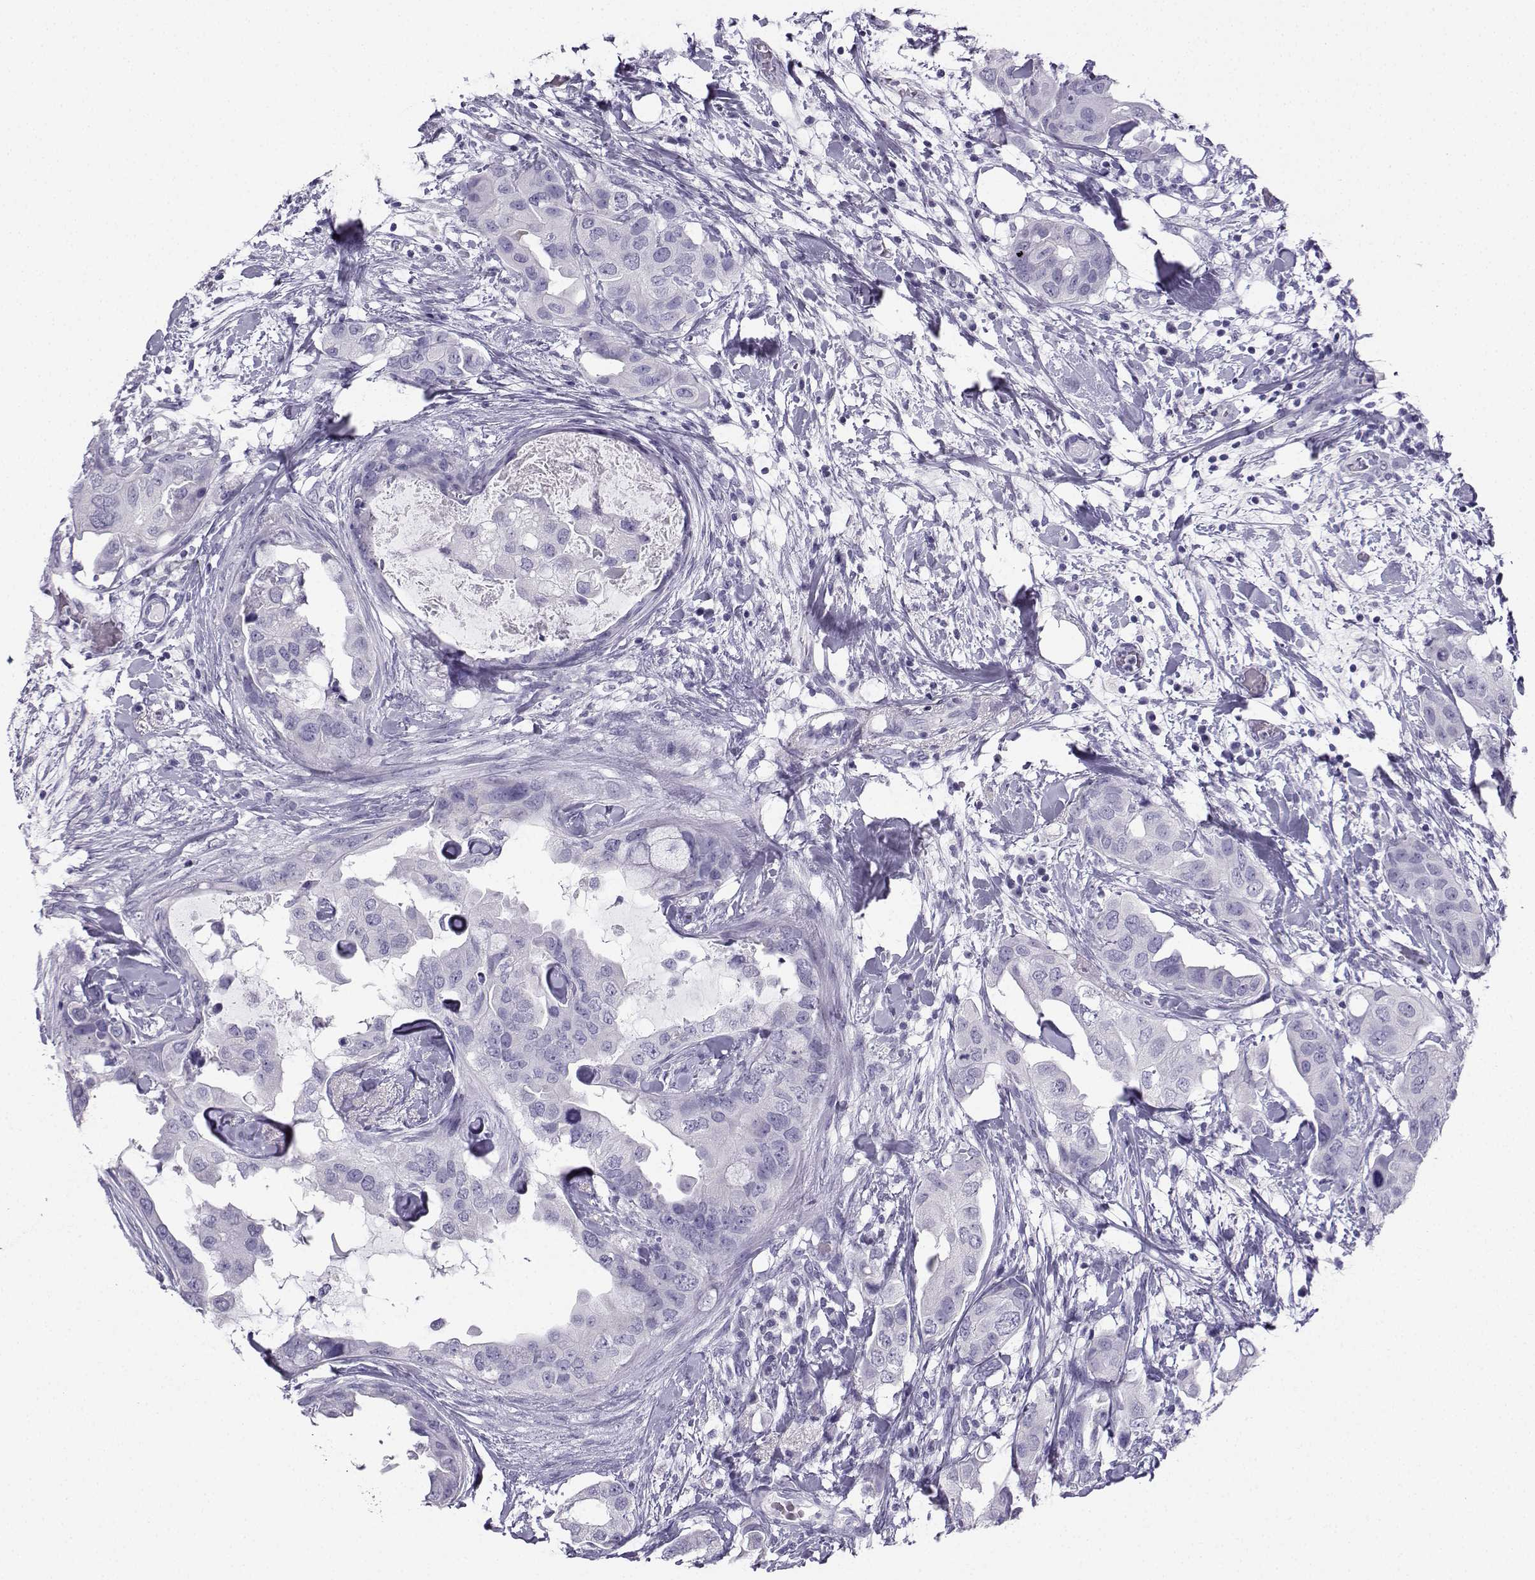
{"staining": {"intensity": "negative", "quantity": "none", "location": "none"}, "tissue": "breast cancer", "cell_type": "Tumor cells", "image_type": "cancer", "snomed": [{"axis": "morphology", "description": "Normal tissue, NOS"}, {"axis": "morphology", "description": "Duct carcinoma"}, {"axis": "topography", "description": "Breast"}], "caption": "The immunohistochemistry micrograph has no significant staining in tumor cells of infiltrating ductal carcinoma (breast) tissue.", "gene": "NEFL", "patient": {"sex": "female", "age": 40}}